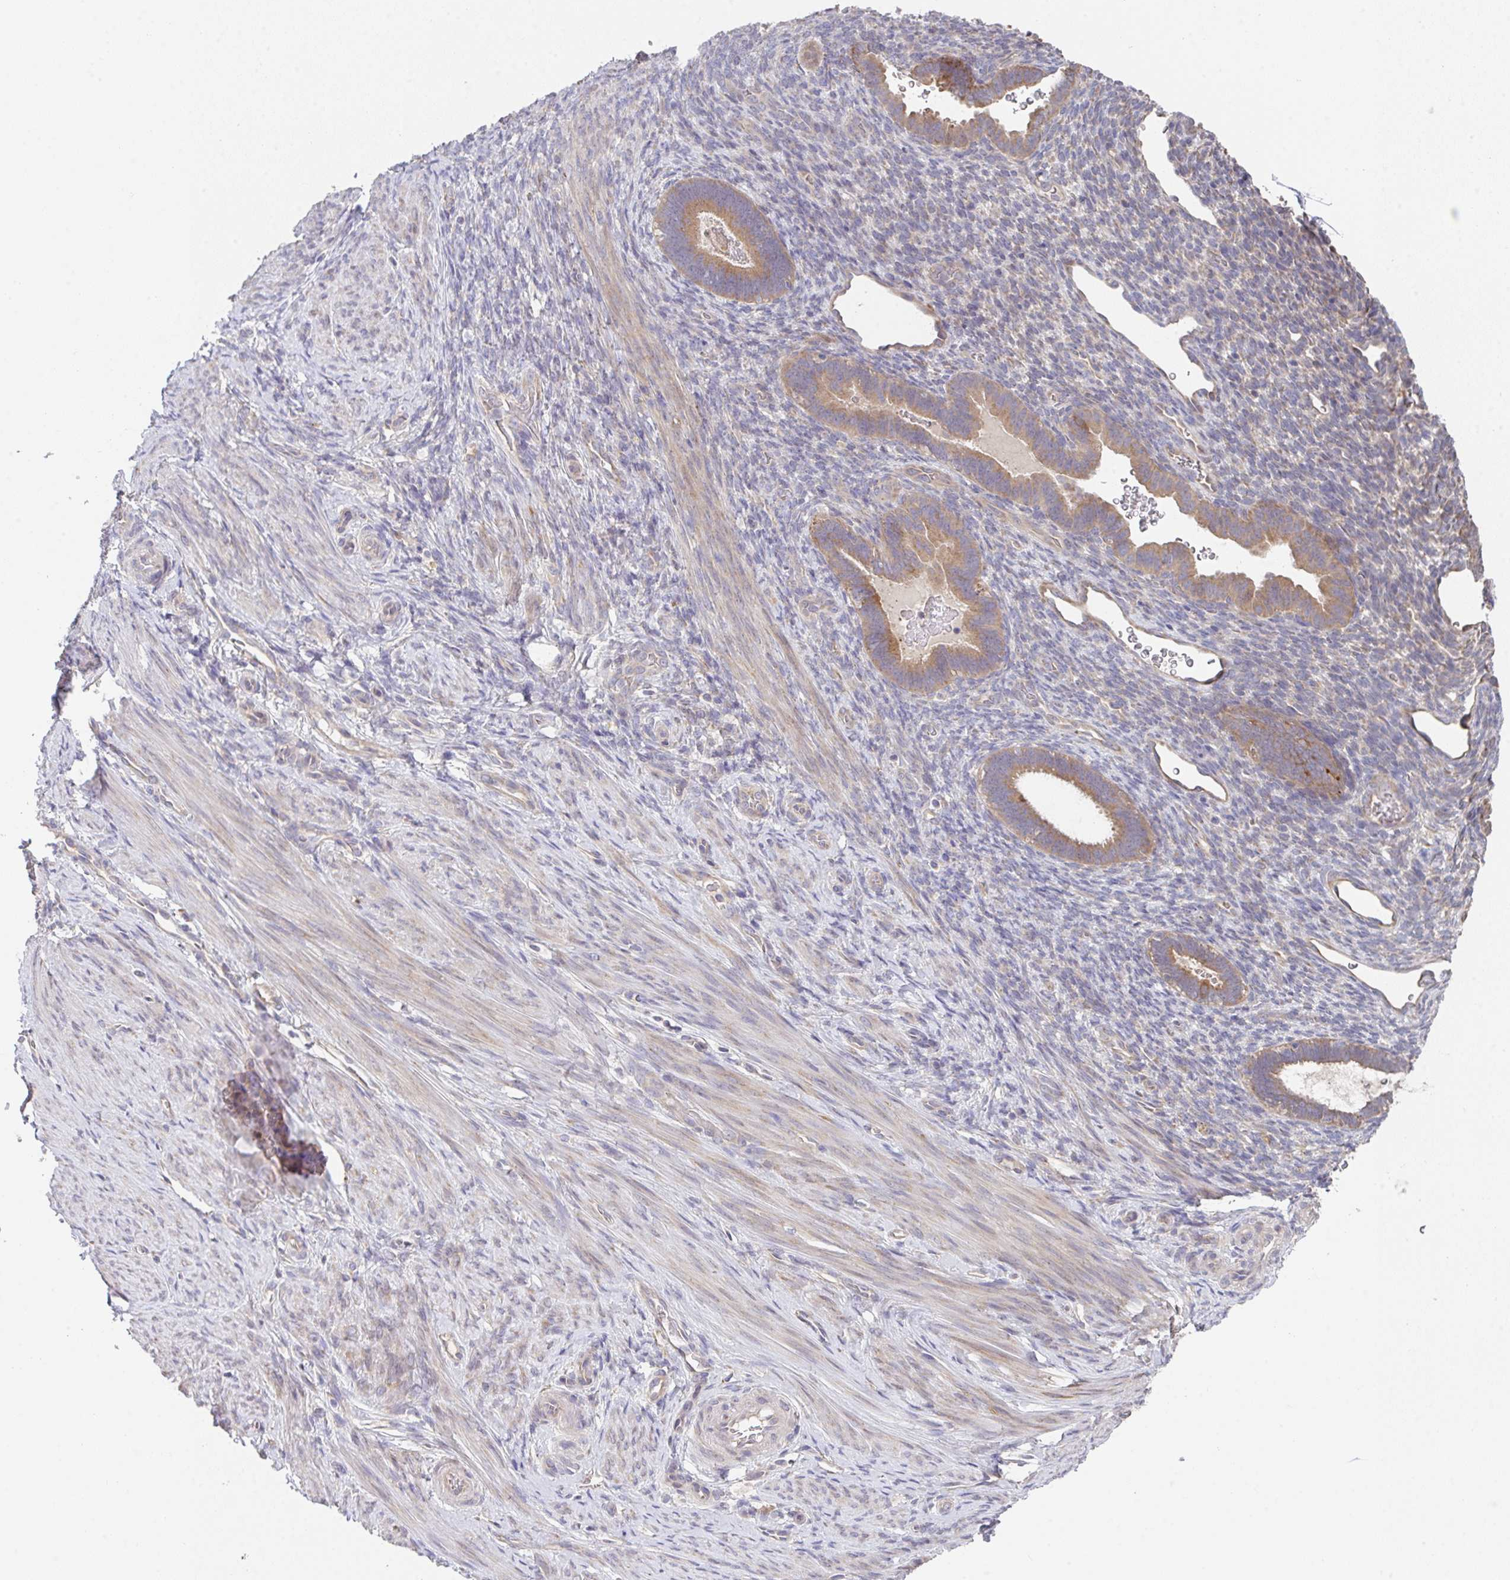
{"staining": {"intensity": "negative", "quantity": "none", "location": "none"}, "tissue": "endometrium", "cell_type": "Cells in endometrial stroma", "image_type": "normal", "snomed": [{"axis": "morphology", "description": "Normal tissue, NOS"}, {"axis": "topography", "description": "Endometrium"}], "caption": "DAB immunohistochemical staining of benign endometrium shows no significant staining in cells in endometrial stroma.", "gene": "TSPAN31", "patient": {"sex": "female", "age": 34}}